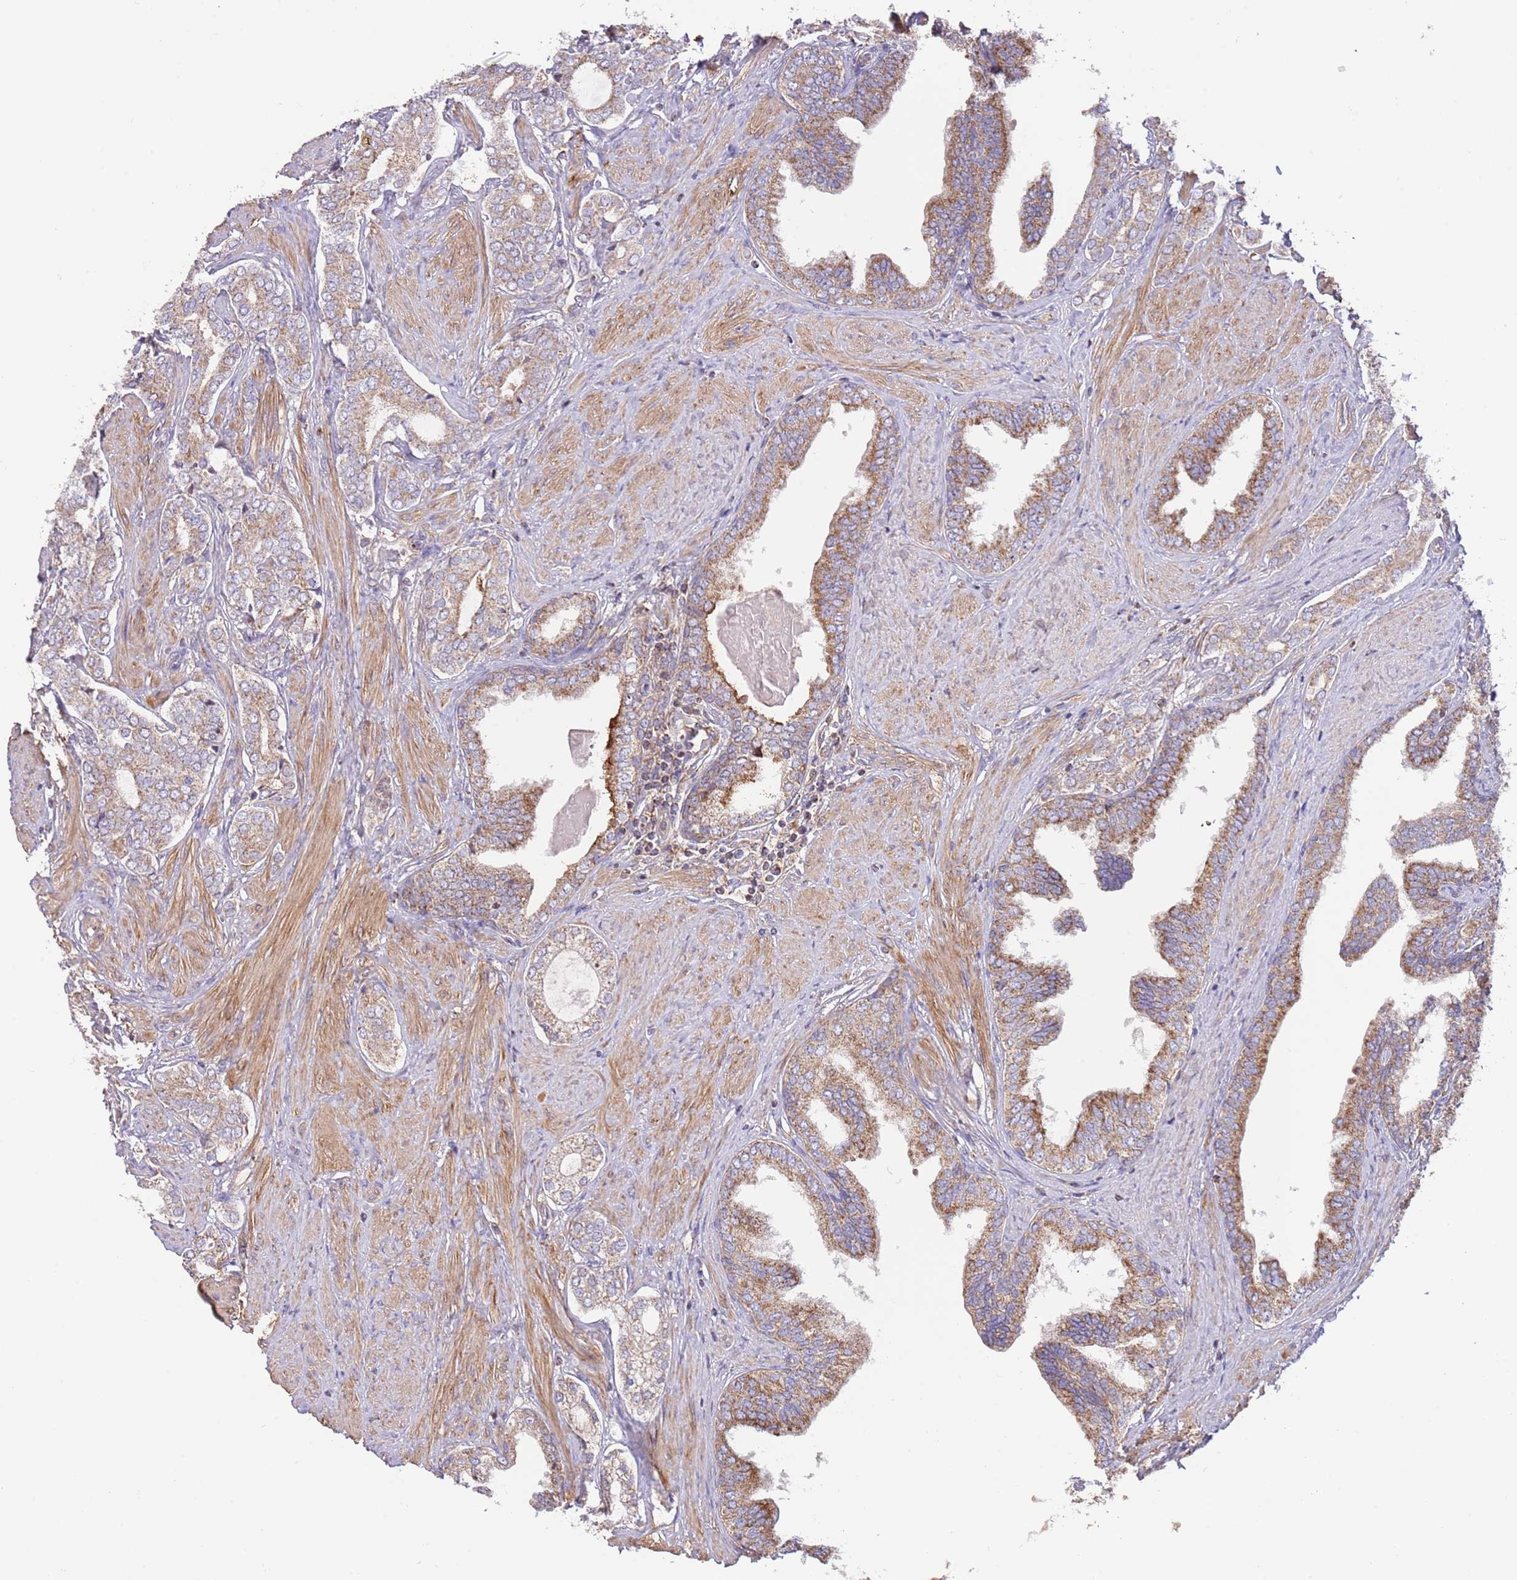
{"staining": {"intensity": "moderate", "quantity": ">75%", "location": "cytoplasmic/membranous"}, "tissue": "prostate cancer", "cell_type": "Tumor cells", "image_type": "cancer", "snomed": [{"axis": "morphology", "description": "Adenocarcinoma, High grade"}, {"axis": "topography", "description": "Prostate"}], "caption": "A micrograph of prostate cancer (adenocarcinoma (high-grade)) stained for a protein exhibits moderate cytoplasmic/membranous brown staining in tumor cells. The staining was performed using DAB, with brown indicating positive protein expression. Nuclei are stained blue with hematoxylin.", "gene": "DNAJA3", "patient": {"sex": "male", "age": 71}}